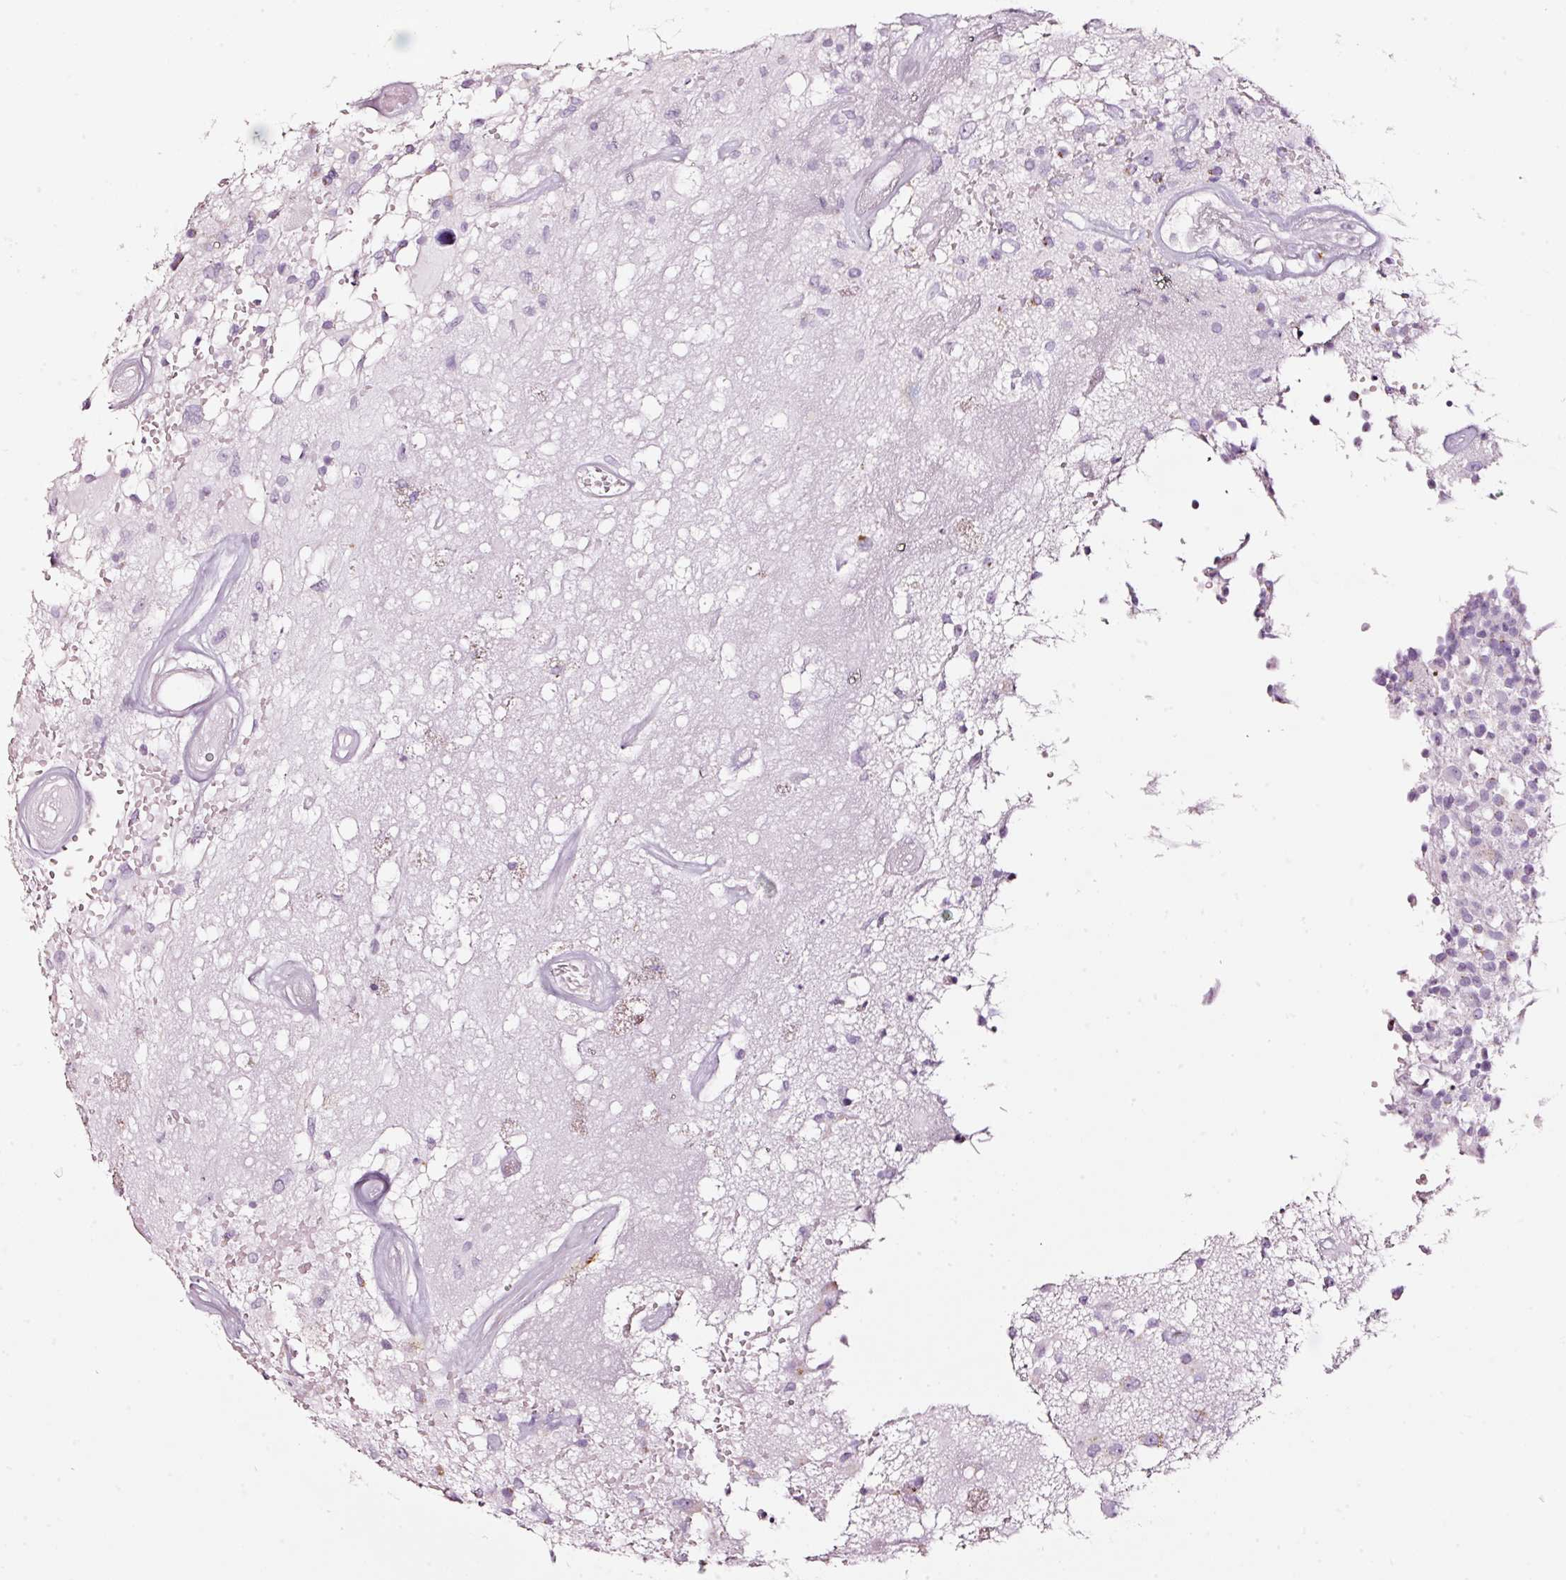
{"staining": {"intensity": "negative", "quantity": "none", "location": "none"}, "tissue": "glioma", "cell_type": "Tumor cells", "image_type": "cancer", "snomed": [{"axis": "morphology", "description": "Glioma, malignant, High grade"}, {"axis": "morphology", "description": "Glioblastoma, NOS"}, {"axis": "topography", "description": "Brain"}], "caption": "The IHC image has no significant staining in tumor cells of malignant glioma (high-grade) tissue. (DAB (3,3'-diaminobenzidine) immunohistochemistry visualized using brightfield microscopy, high magnification).", "gene": "SDF4", "patient": {"sex": "male", "age": 60}}